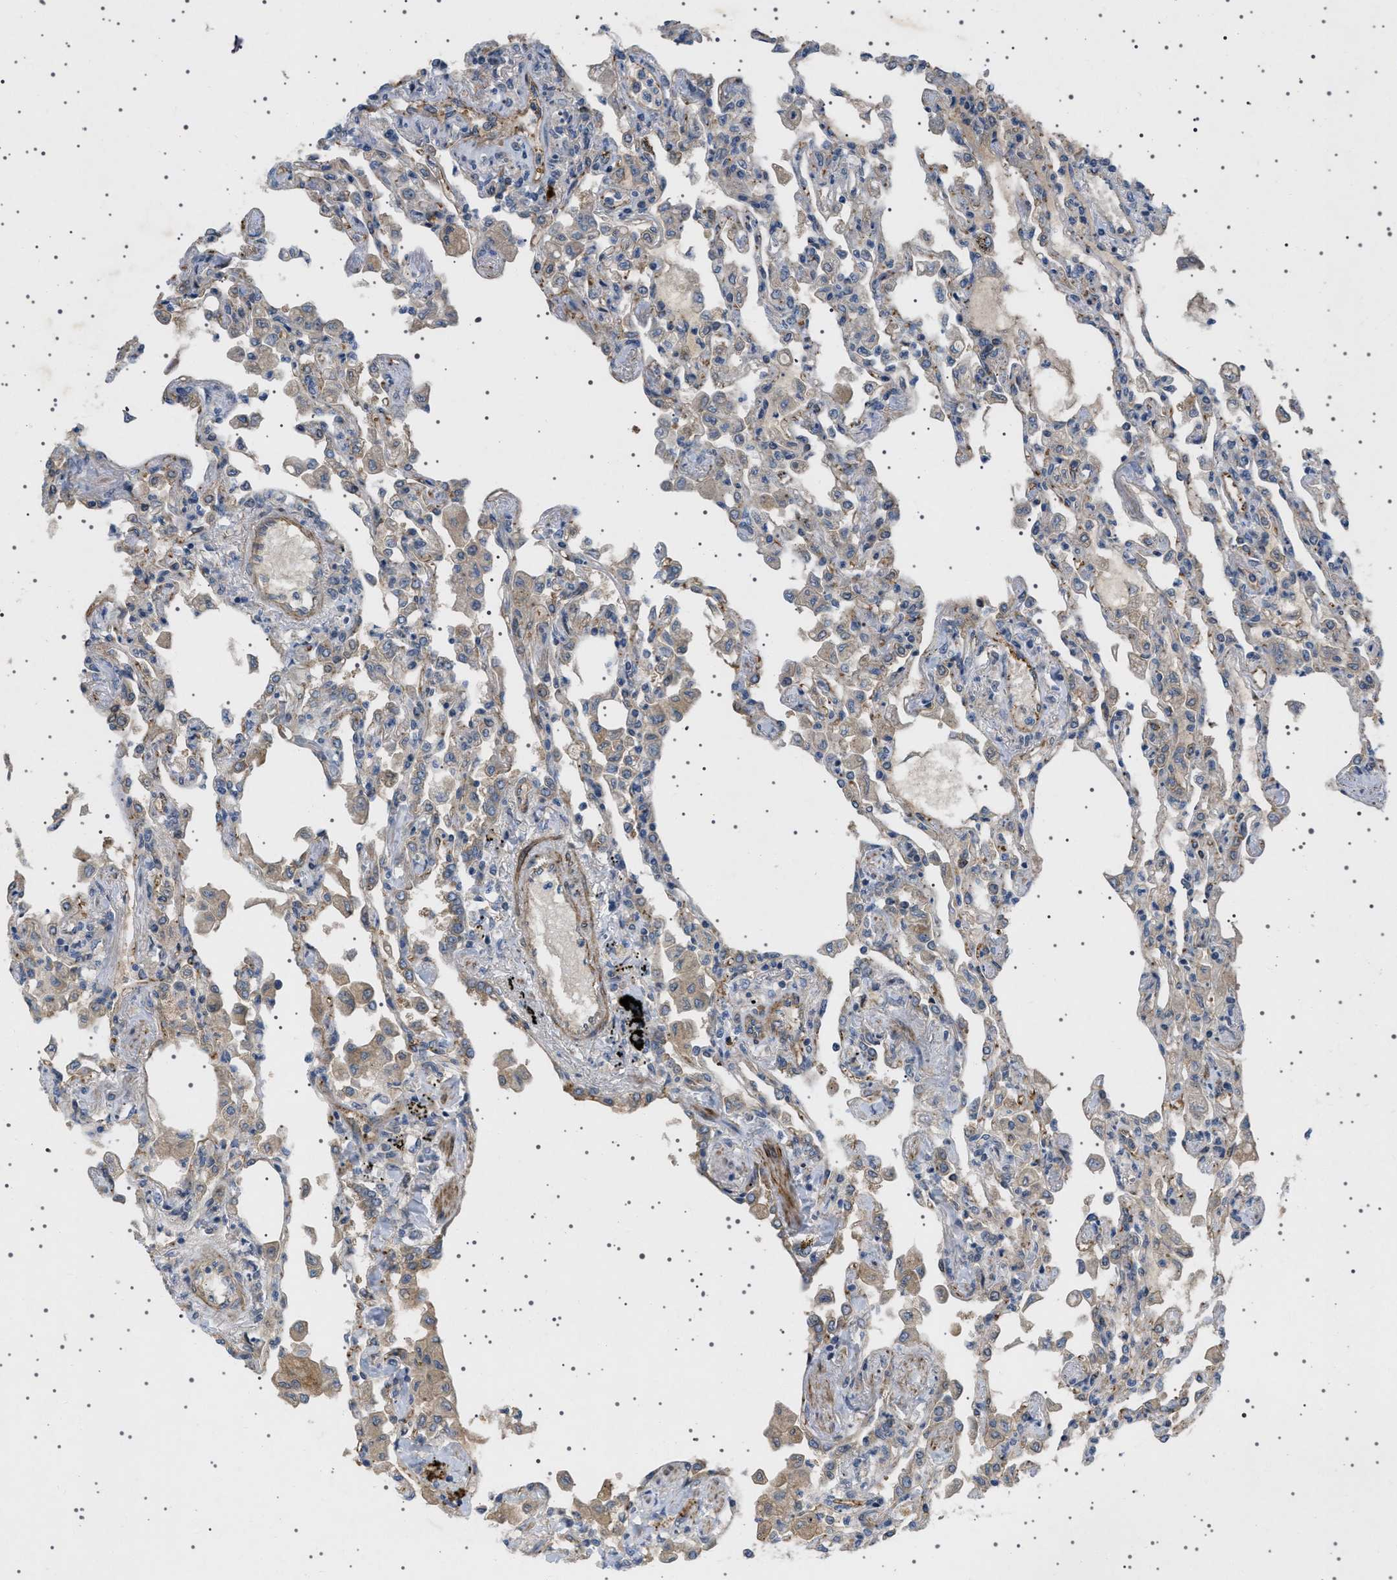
{"staining": {"intensity": "moderate", "quantity": "<25%", "location": "cytoplasmic/membranous"}, "tissue": "lung", "cell_type": "Alveolar cells", "image_type": "normal", "snomed": [{"axis": "morphology", "description": "Normal tissue, NOS"}, {"axis": "topography", "description": "Bronchus"}, {"axis": "topography", "description": "Lung"}], "caption": "This micrograph reveals immunohistochemistry staining of benign lung, with low moderate cytoplasmic/membranous staining in approximately <25% of alveolar cells.", "gene": "CCDC186", "patient": {"sex": "female", "age": 49}}